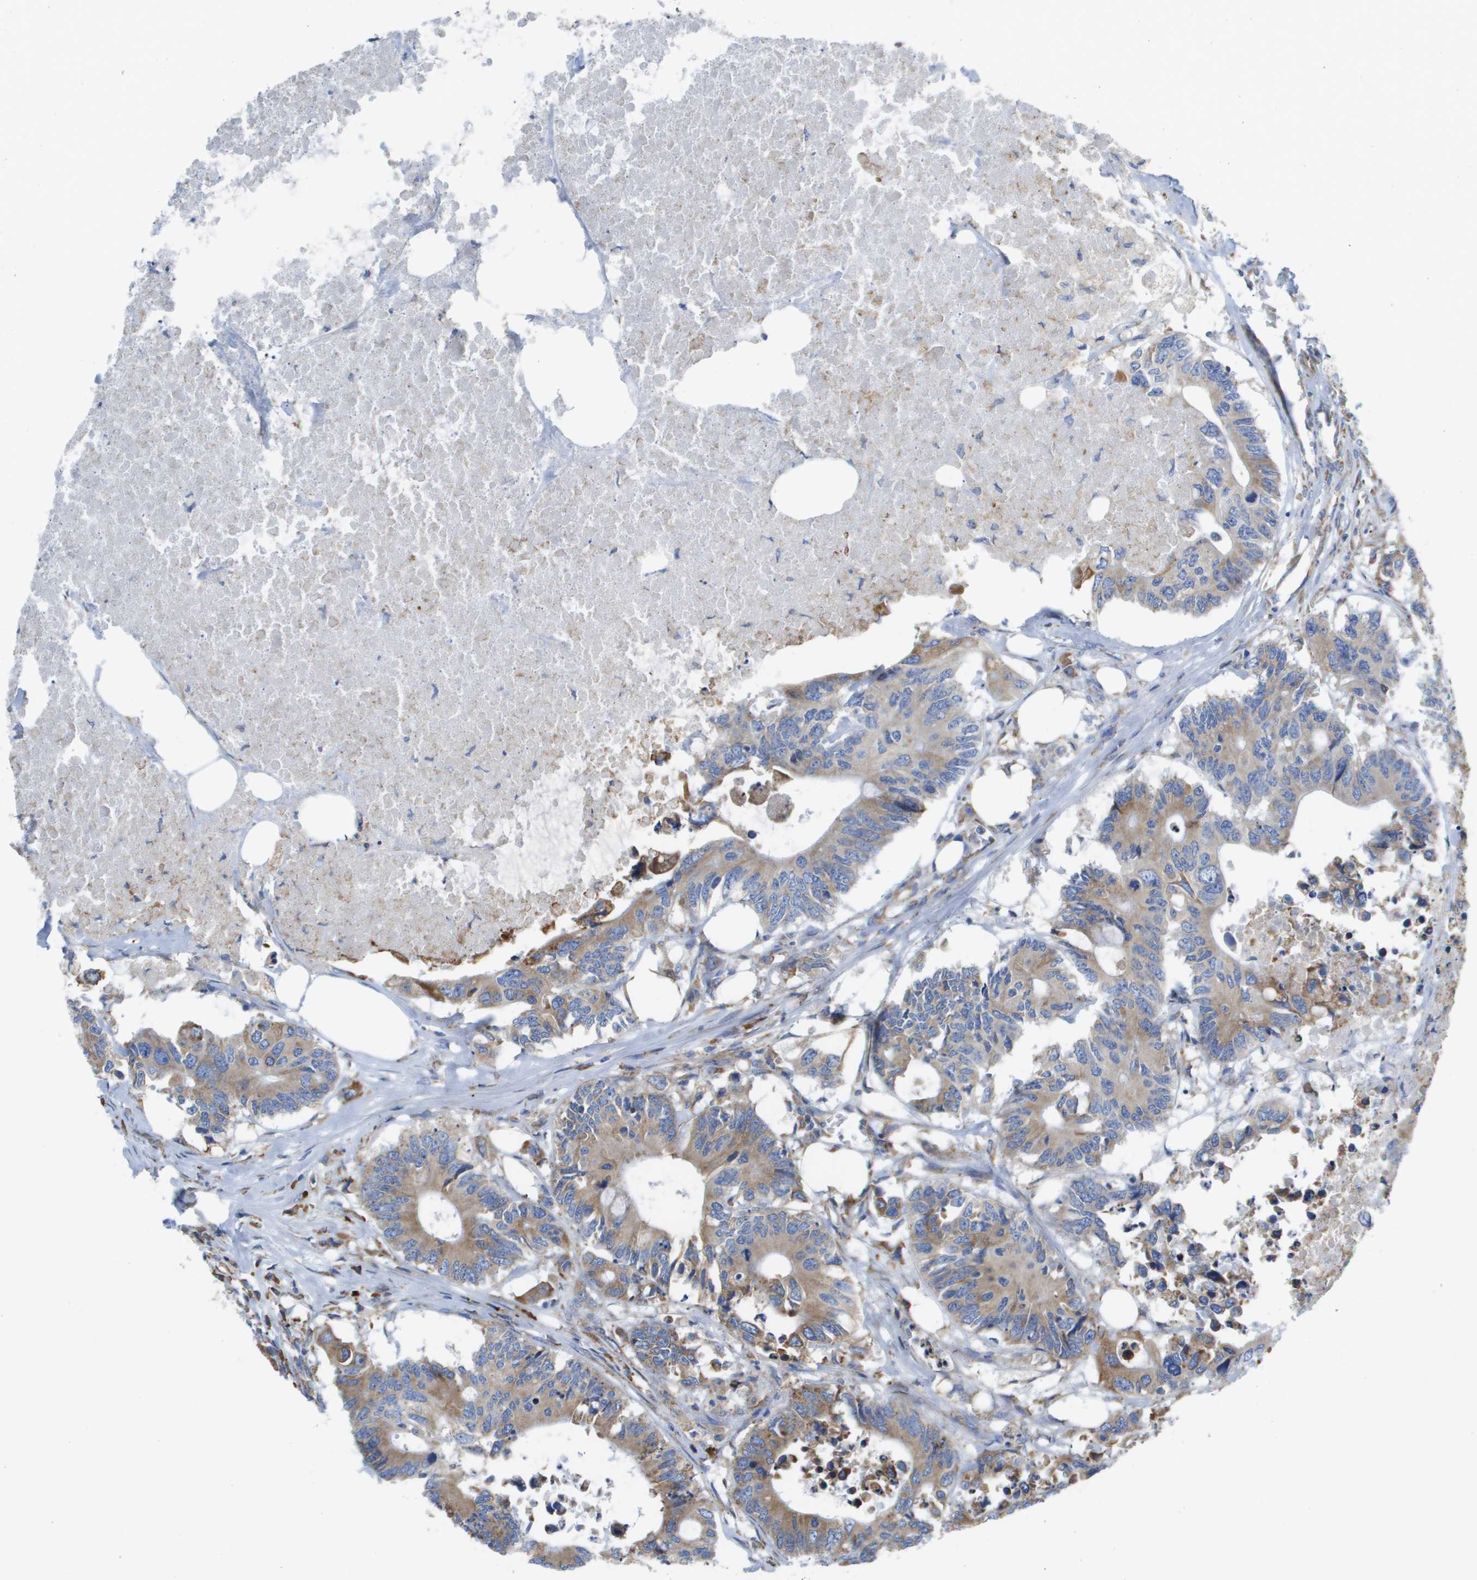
{"staining": {"intensity": "moderate", "quantity": ">75%", "location": "cytoplasmic/membranous"}, "tissue": "colorectal cancer", "cell_type": "Tumor cells", "image_type": "cancer", "snomed": [{"axis": "morphology", "description": "Adenocarcinoma, NOS"}, {"axis": "topography", "description": "Colon"}], "caption": "A high-resolution histopathology image shows immunohistochemistry staining of colorectal adenocarcinoma, which exhibits moderate cytoplasmic/membranous staining in approximately >75% of tumor cells.", "gene": "SDR42E1", "patient": {"sex": "male", "age": 71}}